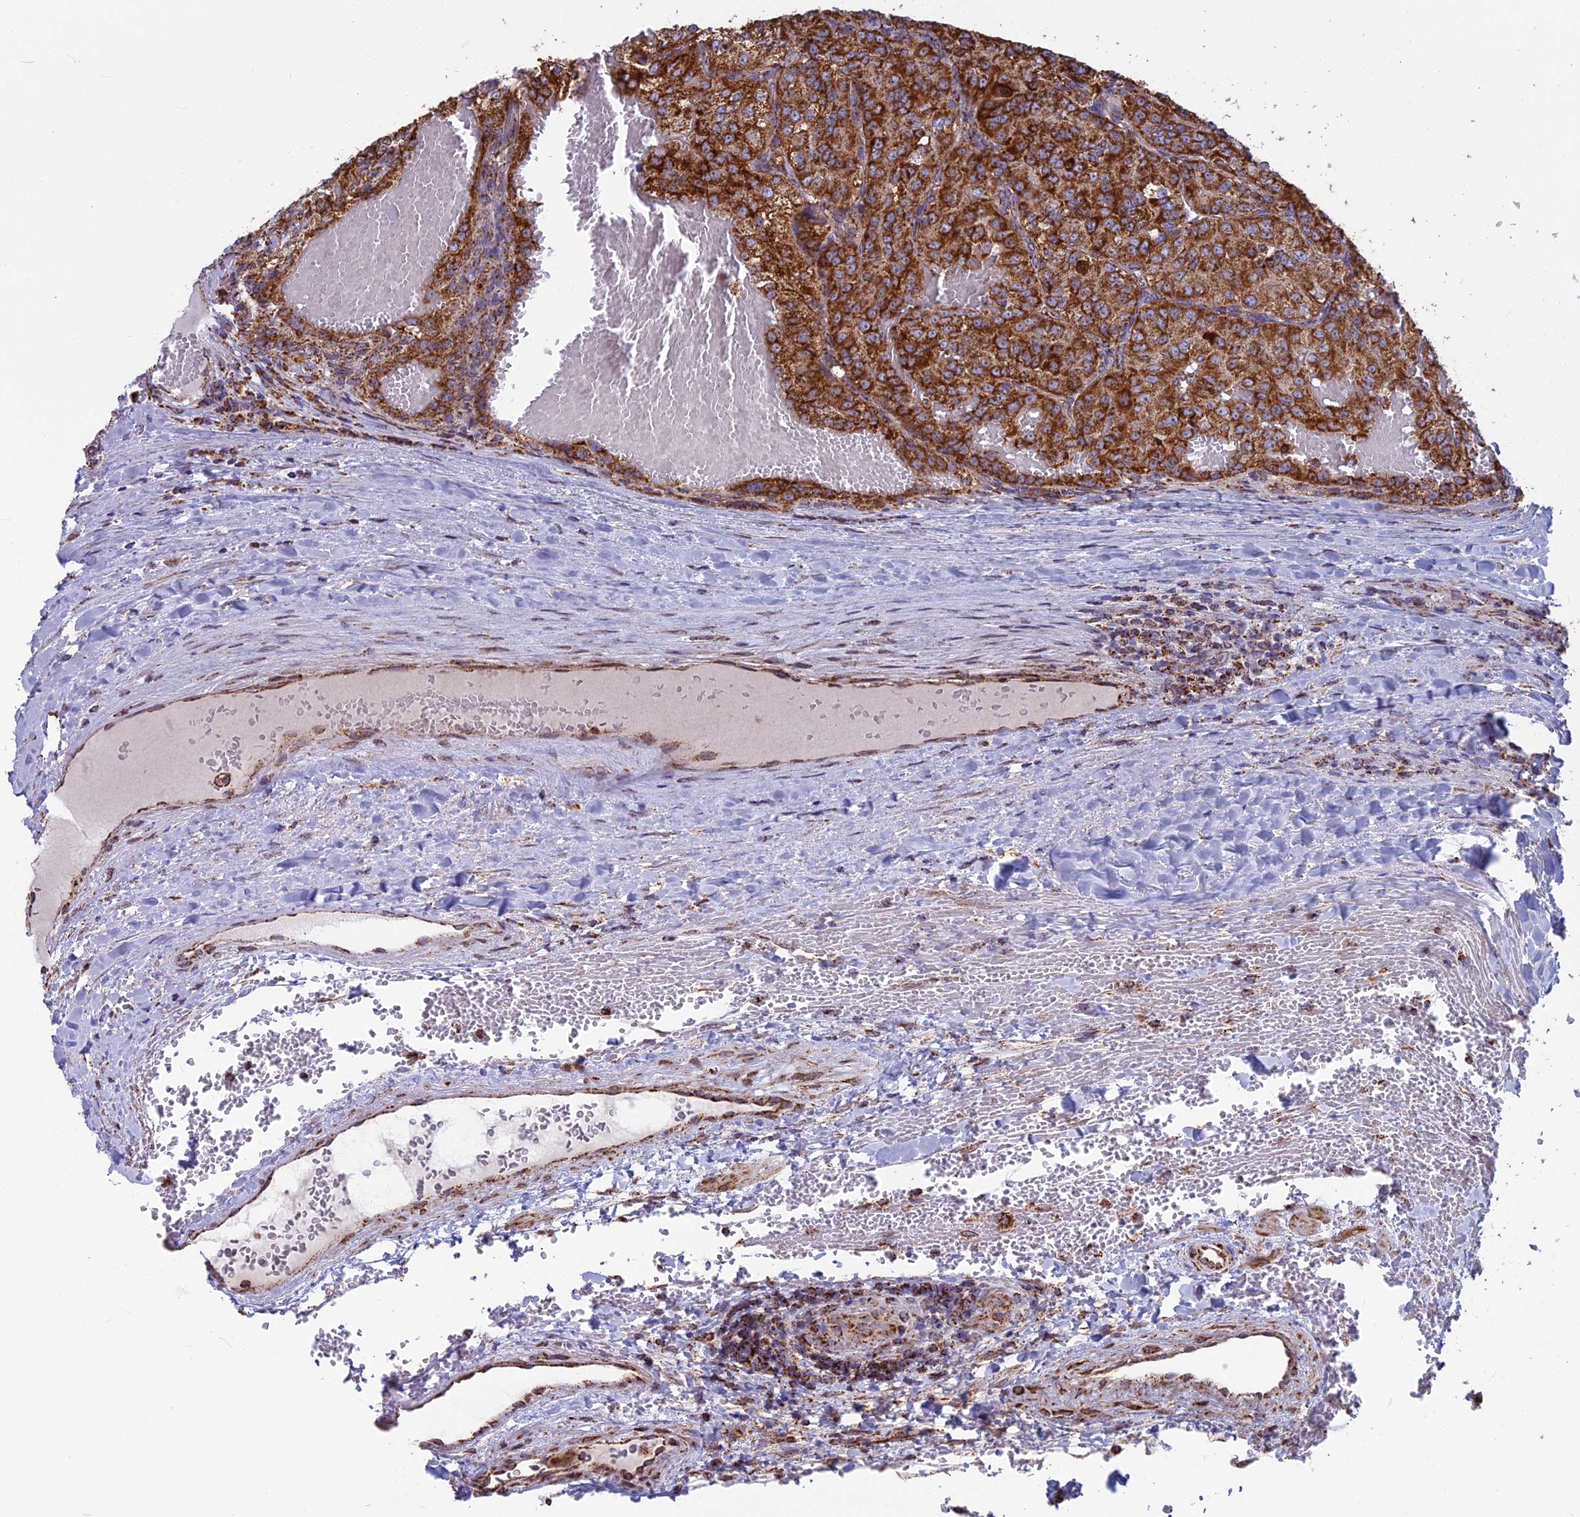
{"staining": {"intensity": "strong", "quantity": ">75%", "location": "cytoplasmic/membranous"}, "tissue": "renal cancer", "cell_type": "Tumor cells", "image_type": "cancer", "snomed": [{"axis": "morphology", "description": "Adenocarcinoma, NOS"}, {"axis": "topography", "description": "Kidney"}], "caption": "Immunohistochemical staining of human renal cancer exhibits high levels of strong cytoplasmic/membranous protein expression in about >75% of tumor cells.", "gene": "CS", "patient": {"sex": "female", "age": 63}}